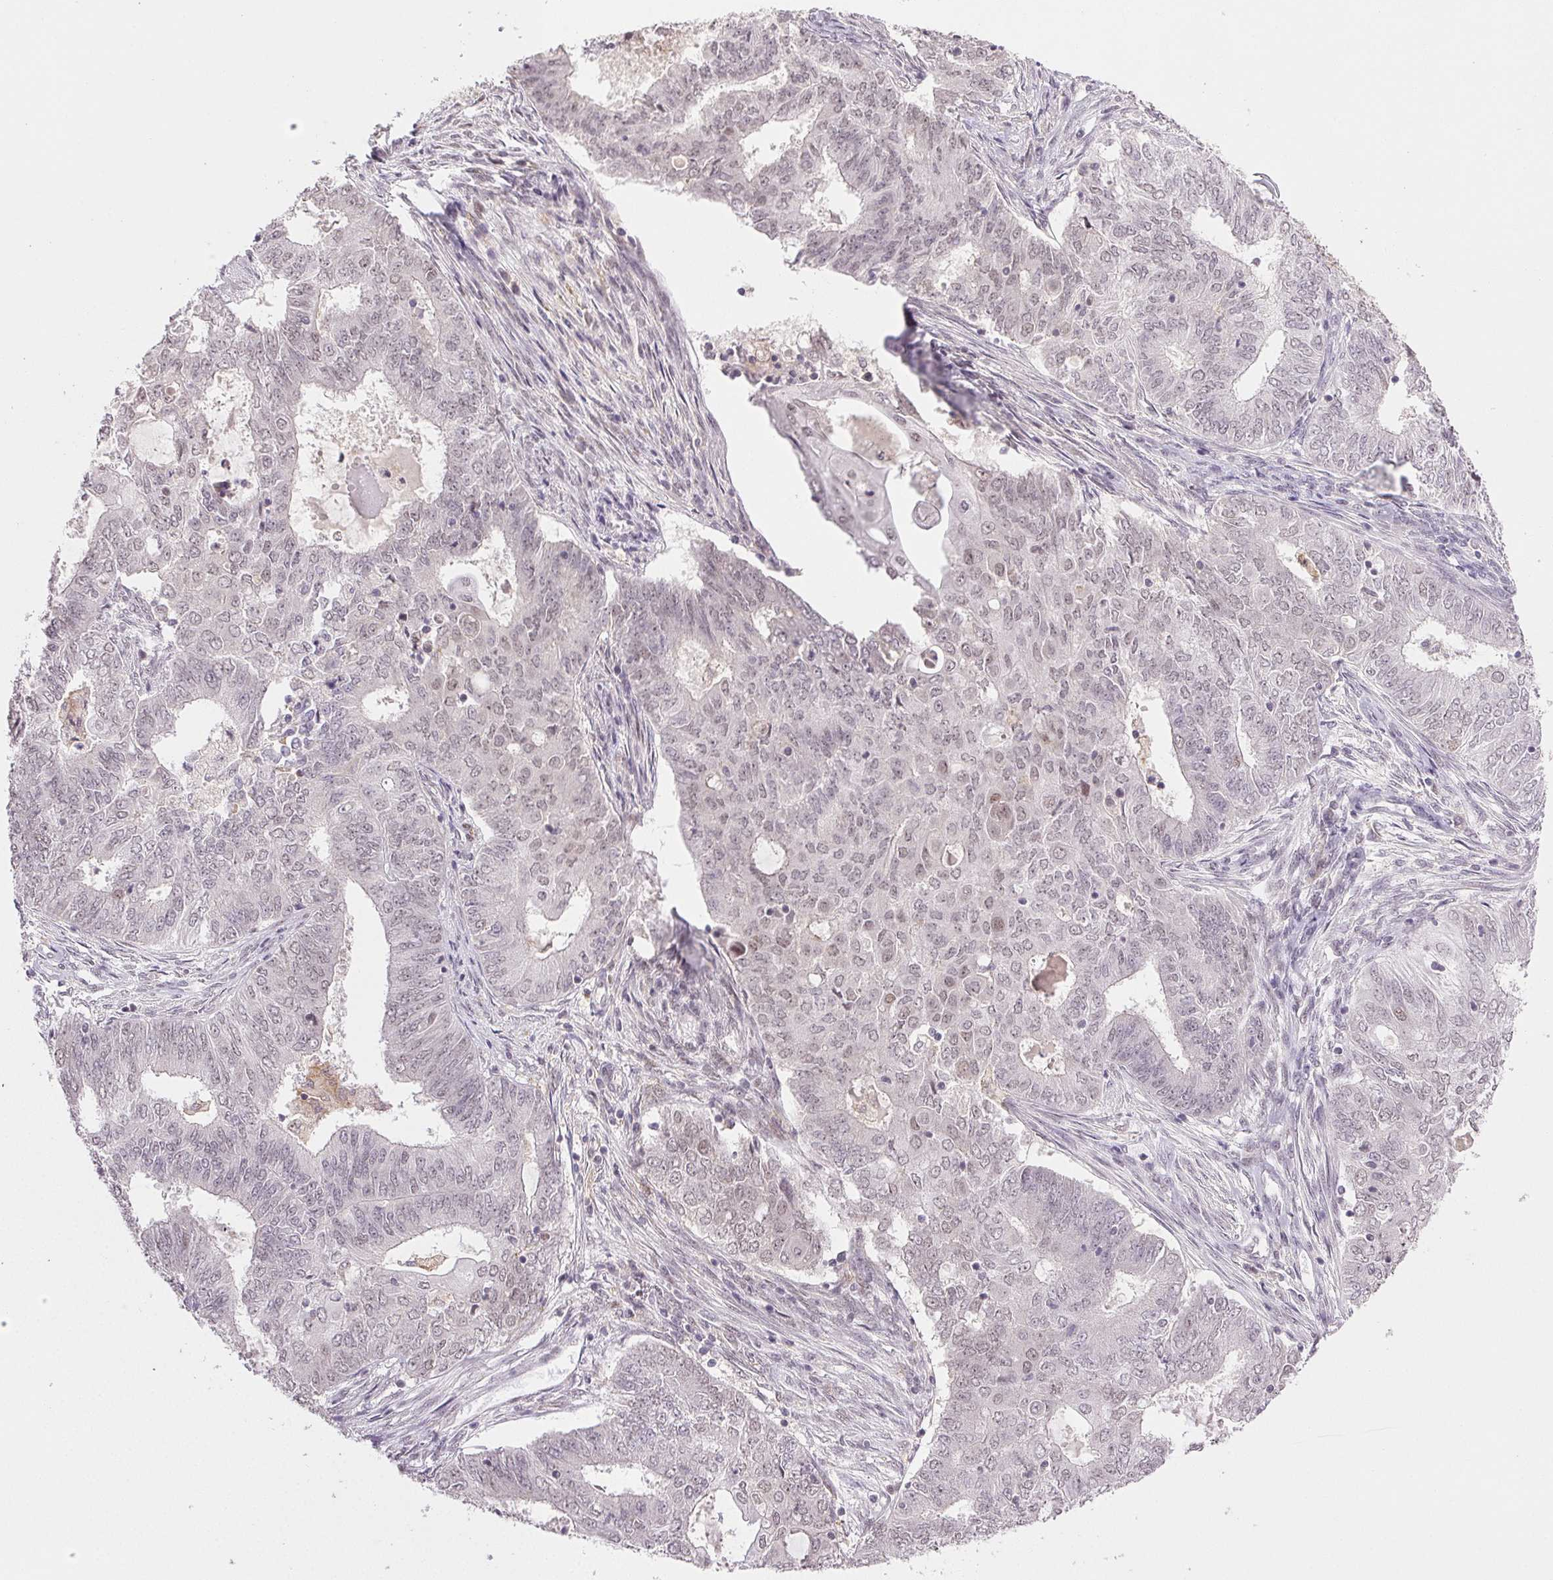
{"staining": {"intensity": "moderate", "quantity": "<25%", "location": "nuclear"}, "tissue": "endometrial cancer", "cell_type": "Tumor cells", "image_type": "cancer", "snomed": [{"axis": "morphology", "description": "Adenocarcinoma, NOS"}, {"axis": "topography", "description": "Endometrium"}], "caption": "Human endometrial cancer (adenocarcinoma) stained with a brown dye demonstrates moderate nuclear positive positivity in about <25% of tumor cells.", "gene": "PRPF18", "patient": {"sex": "female", "age": 62}}